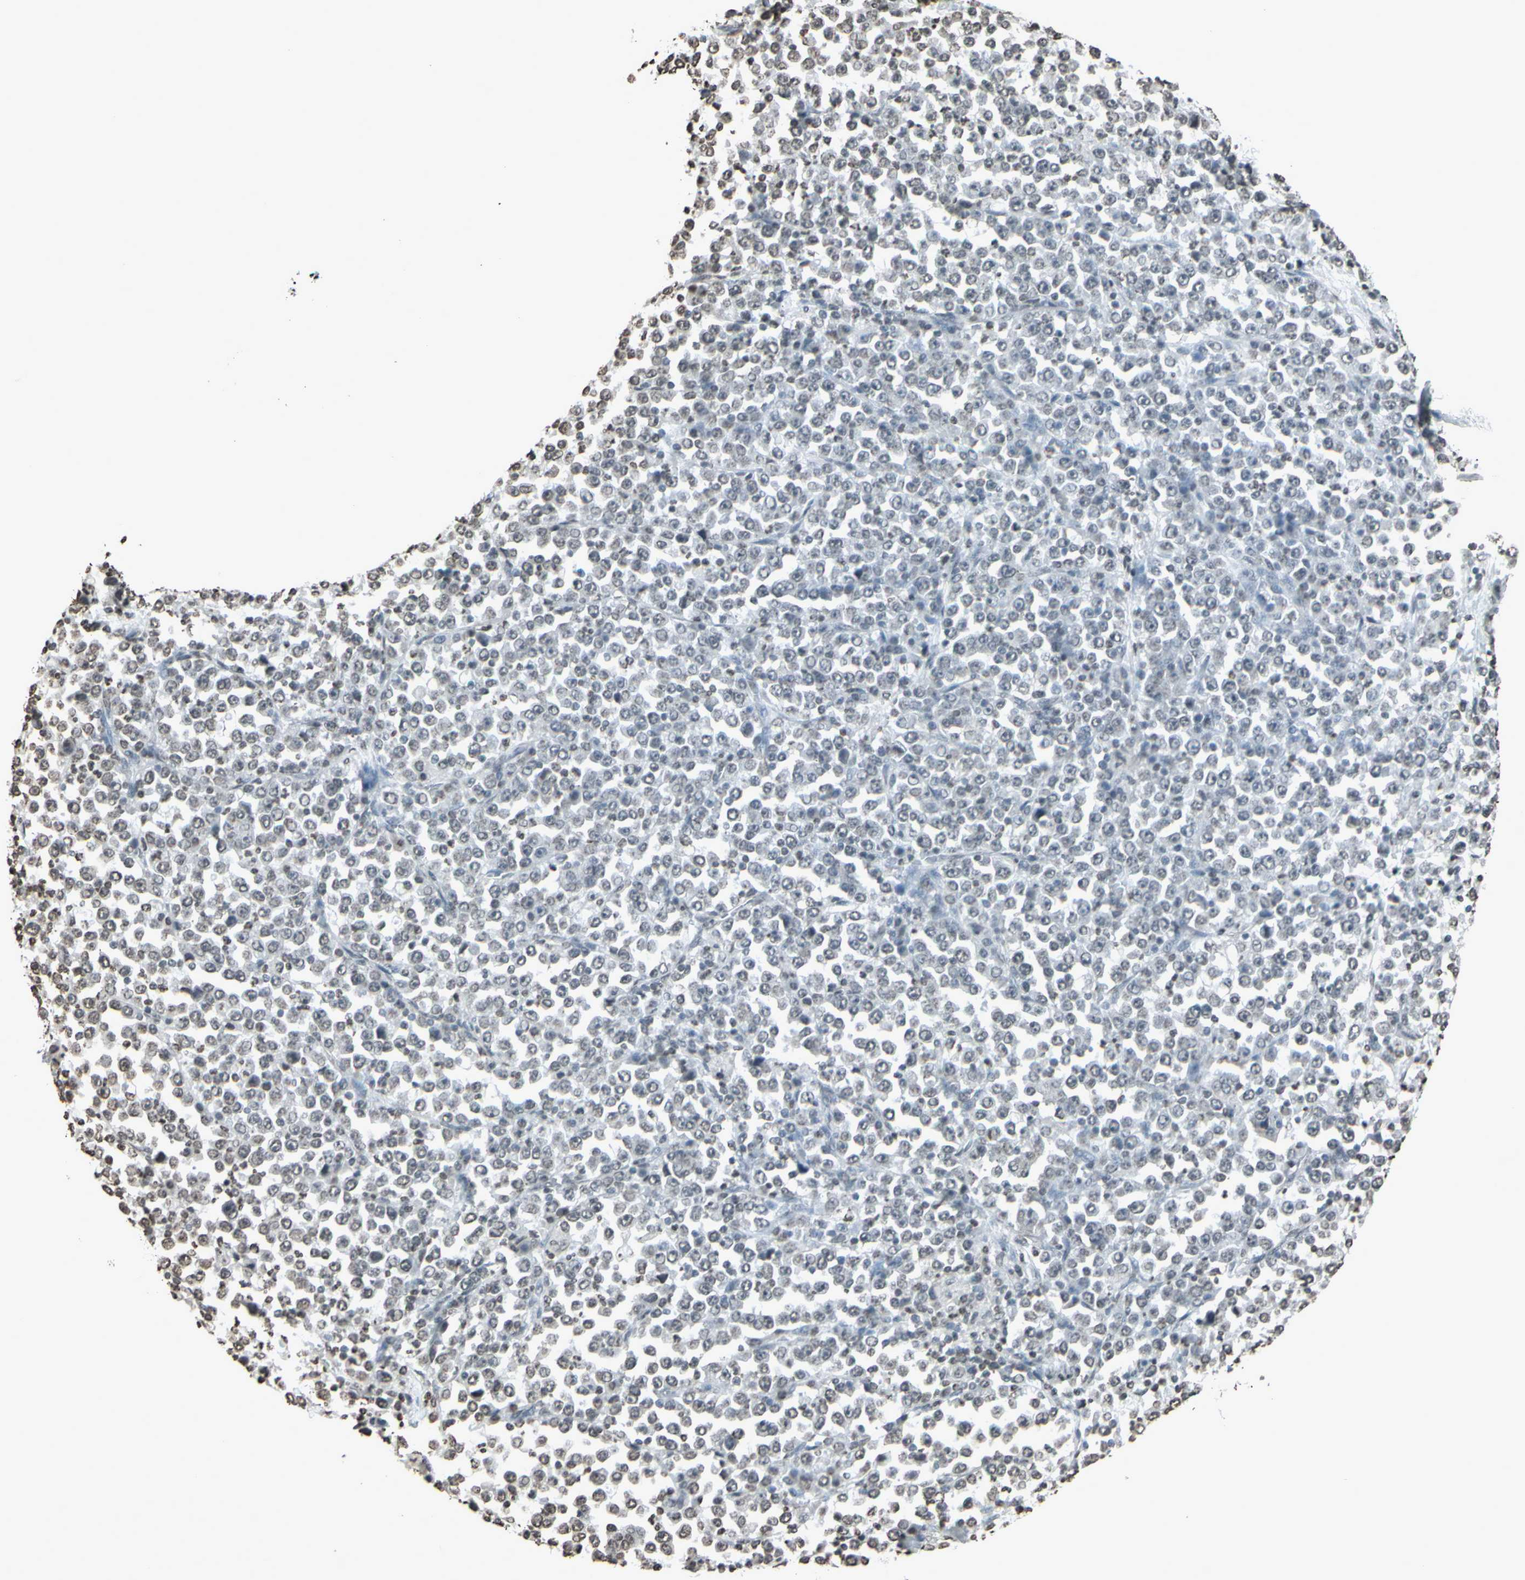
{"staining": {"intensity": "weak", "quantity": "<25%", "location": "cytoplasmic/membranous"}, "tissue": "stomach cancer", "cell_type": "Tumor cells", "image_type": "cancer", "snomed": [{"axis": "morphology", "description": "Normal tissue, NOS"}, {"axis": "morphology", "description": "Adenocarcinoma, NOS"}, {"axis": "topography", "description": "Stomach, upper"}, {"axis": "topography", "description": "Stomach"}], "caption": "Histopathology image shows no protein positivity in tumor cells of stomach adenocarcinoma tissue.", "gene": "CD79B", "patient": {"sex": "male", "age": 59}}